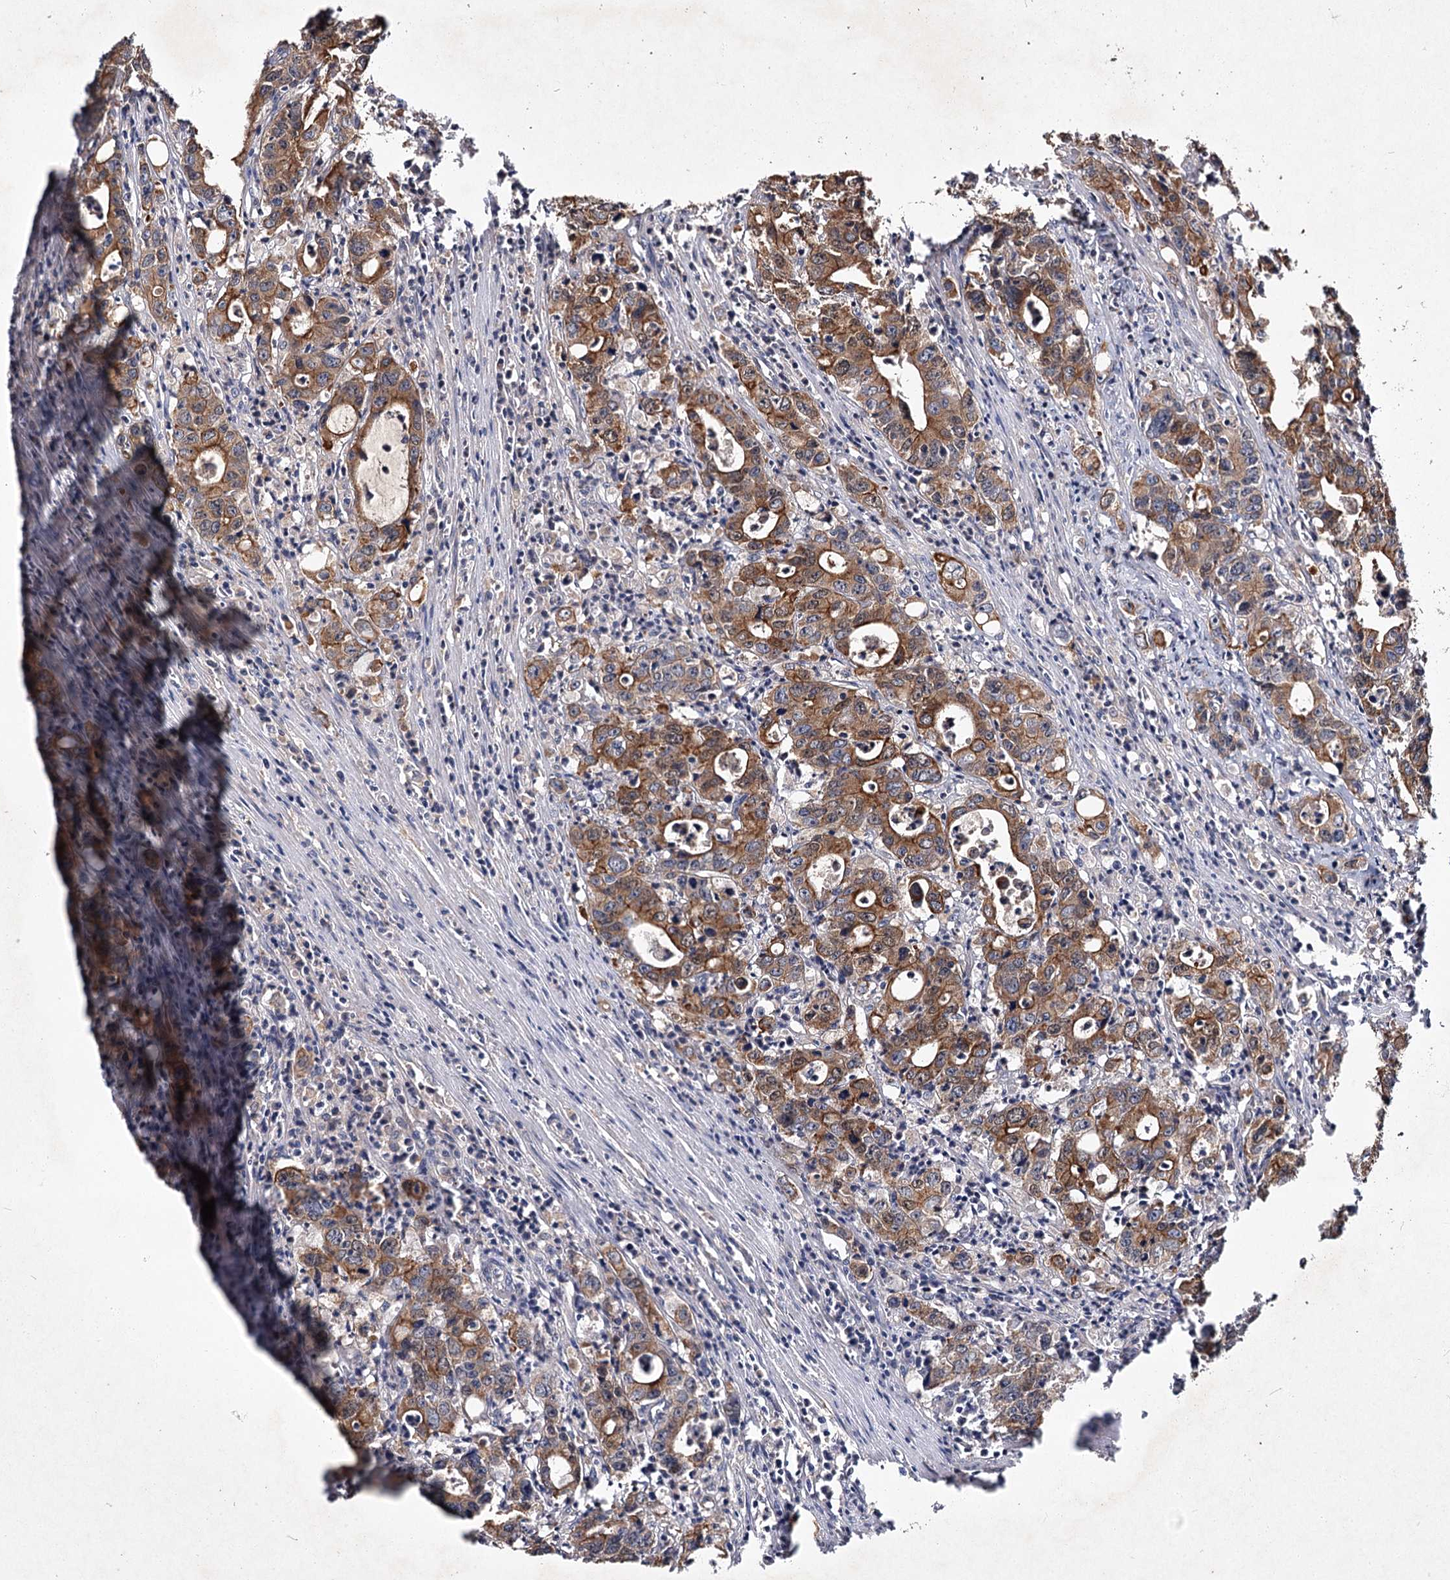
{"staining": {"intensity": "moderate", "quantity": ">75%", "location": "cytoplasmic/membranous"}, "tissue": "colorectal cancer", "cell_type": "Tumor cells", "image_type": "cancer", "snomed": [{"axis": "morphology", "description": "Adenocarcinoma, NOS"}, {"axis": "topography", "description": "Colon"}], "caption": "An immunohistochemistry micrograph of neoplastic tissue is shown. Protein staining in brown labels moderate cytoplasmic/membranous positivity in colorectal cancer (adenocarcinoma) within tumor cells.", "gene": "MFN1", "patient": {"sex": "female", "age": 75}}